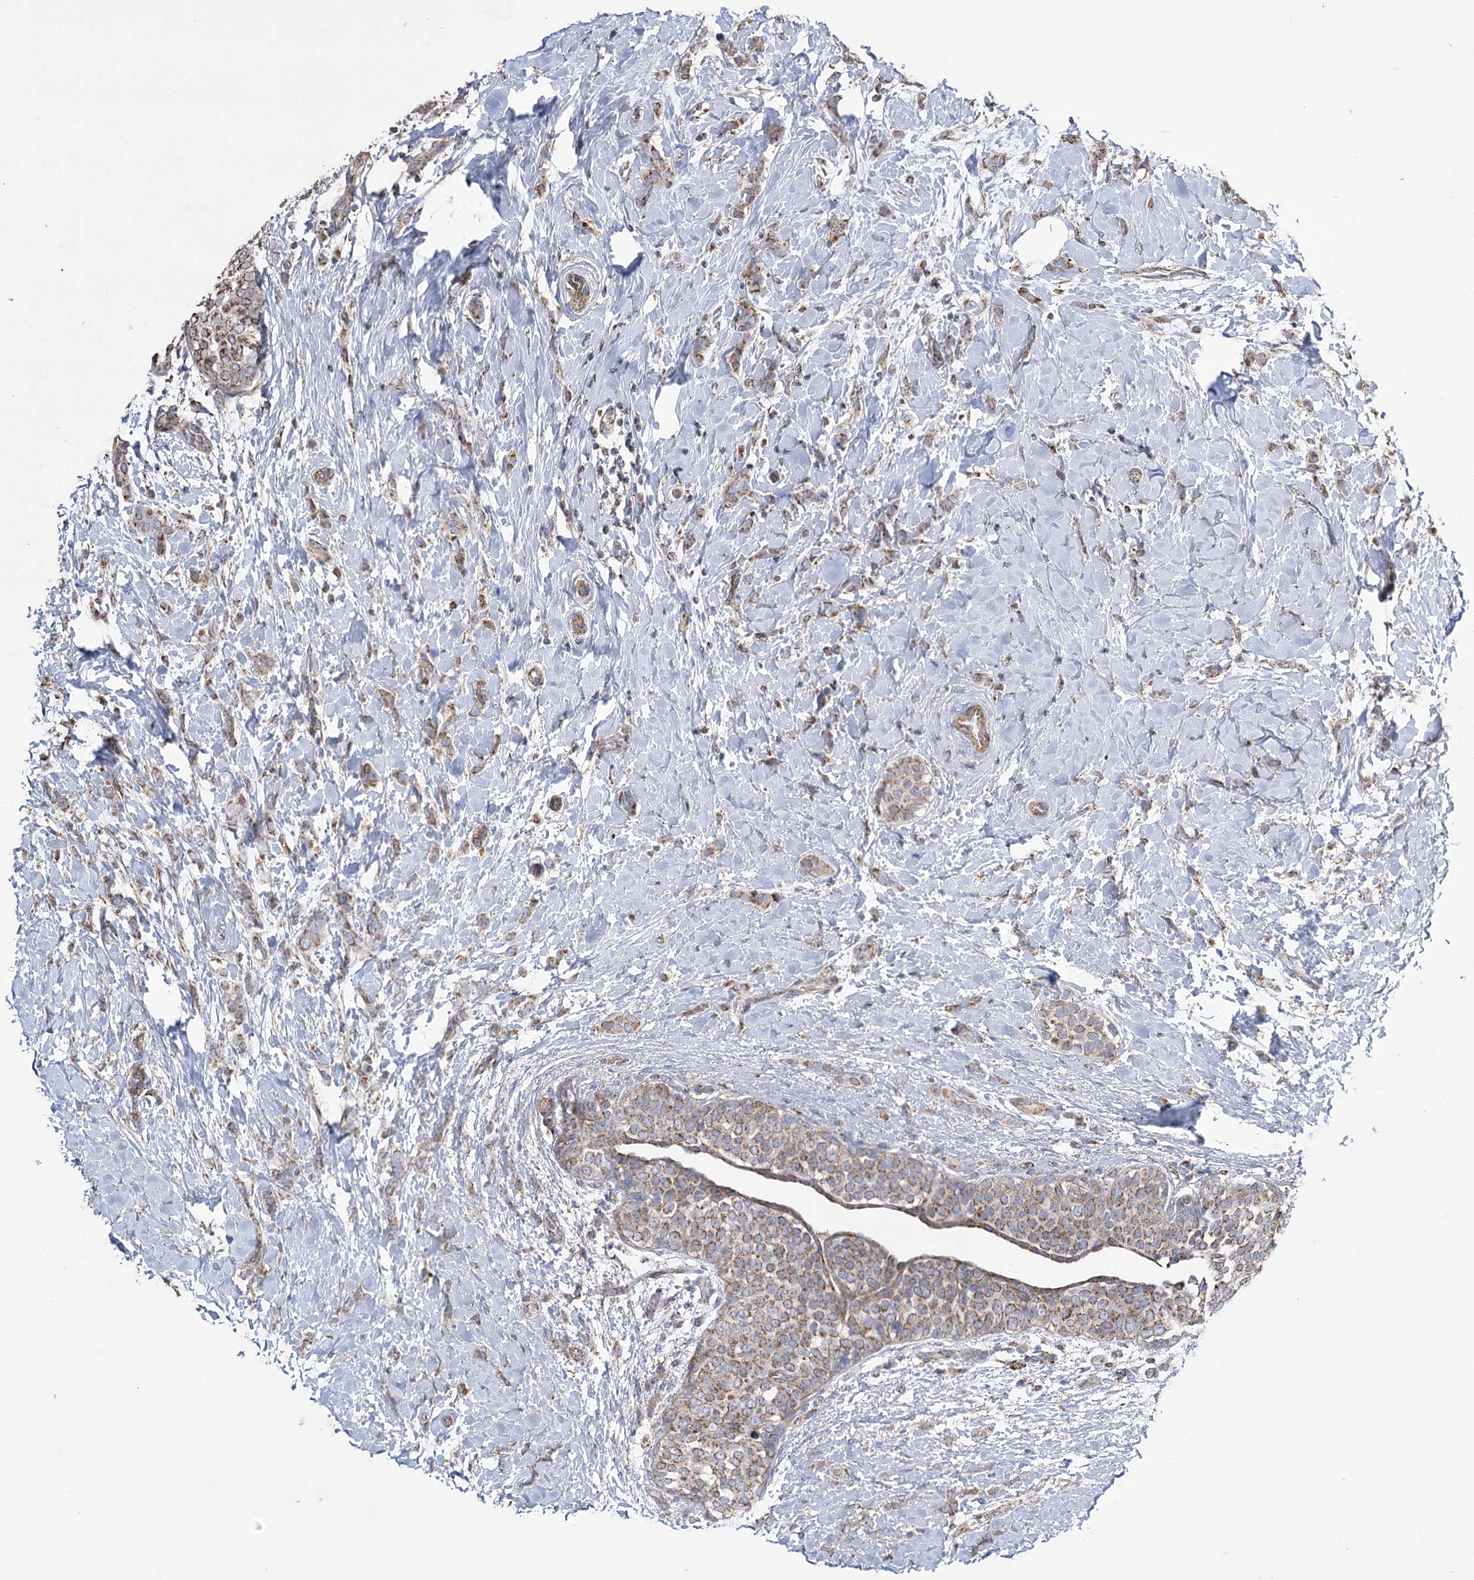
{"staining": {"intensity": "moderate", "quantity": ">75%", "location": "cytoplasmic/membranous"}, "tissue": "breast cancer", "cell_type": "Tumor cells", "image_type": "cancer", "snomed": [{"axis": "morphology", "description": "Lobular carcinoma, in situ"}, {"axis": "morphology", "description": "Lobular carcinoma"}, {"axis": "topography", "description": "Breast"}], "caption": "IHC (DAB) staining of breast cancer (lobular carcinoma) demonstrates moderate cytoplasmic/membranous protein expression in approximately >75% of tumor cells.", "gene": "RANBP3L", "patient": {"sex": "female", "age": 41}}